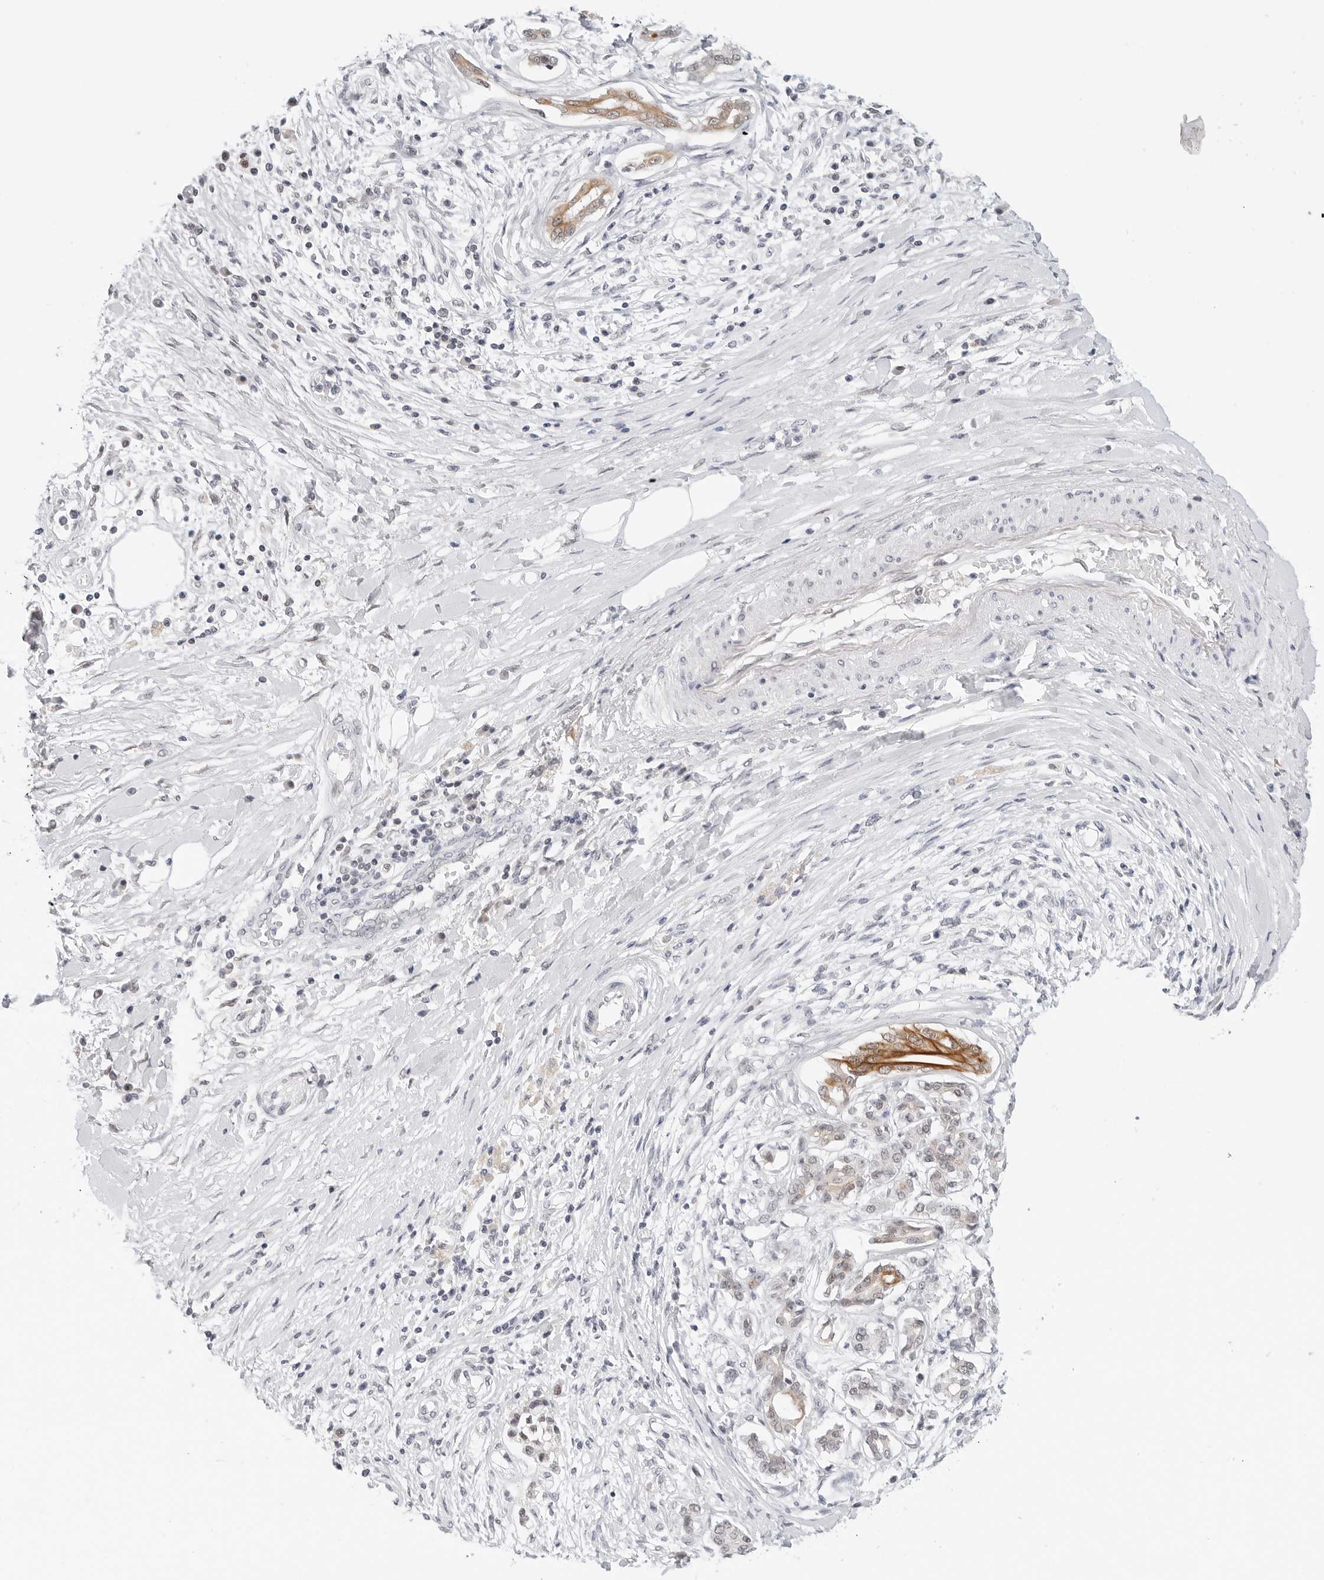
{"staining": {"intensity": "moderate", "quantity": "25%-75%", "location": "cytoplasmic/membranous"}, "tissue": "pancreatic cancer", "cell_type": "Tumor cells", "image_type": "cancer", "snomed": [{"axis": "morphology", "description": "Adenocarcinoma, NOS"}, {"axis": "topography", "description": "Pancreas"}], "caption": "Human adenocarcinoma (pancreatic) stained for a protein (brown) displays moderate cytoplasmic/membranous positive expression in approximately 25%-75% of tumor cells.", "gene": "TSEN2", "patient": {"sex": "female", "age": 56}}